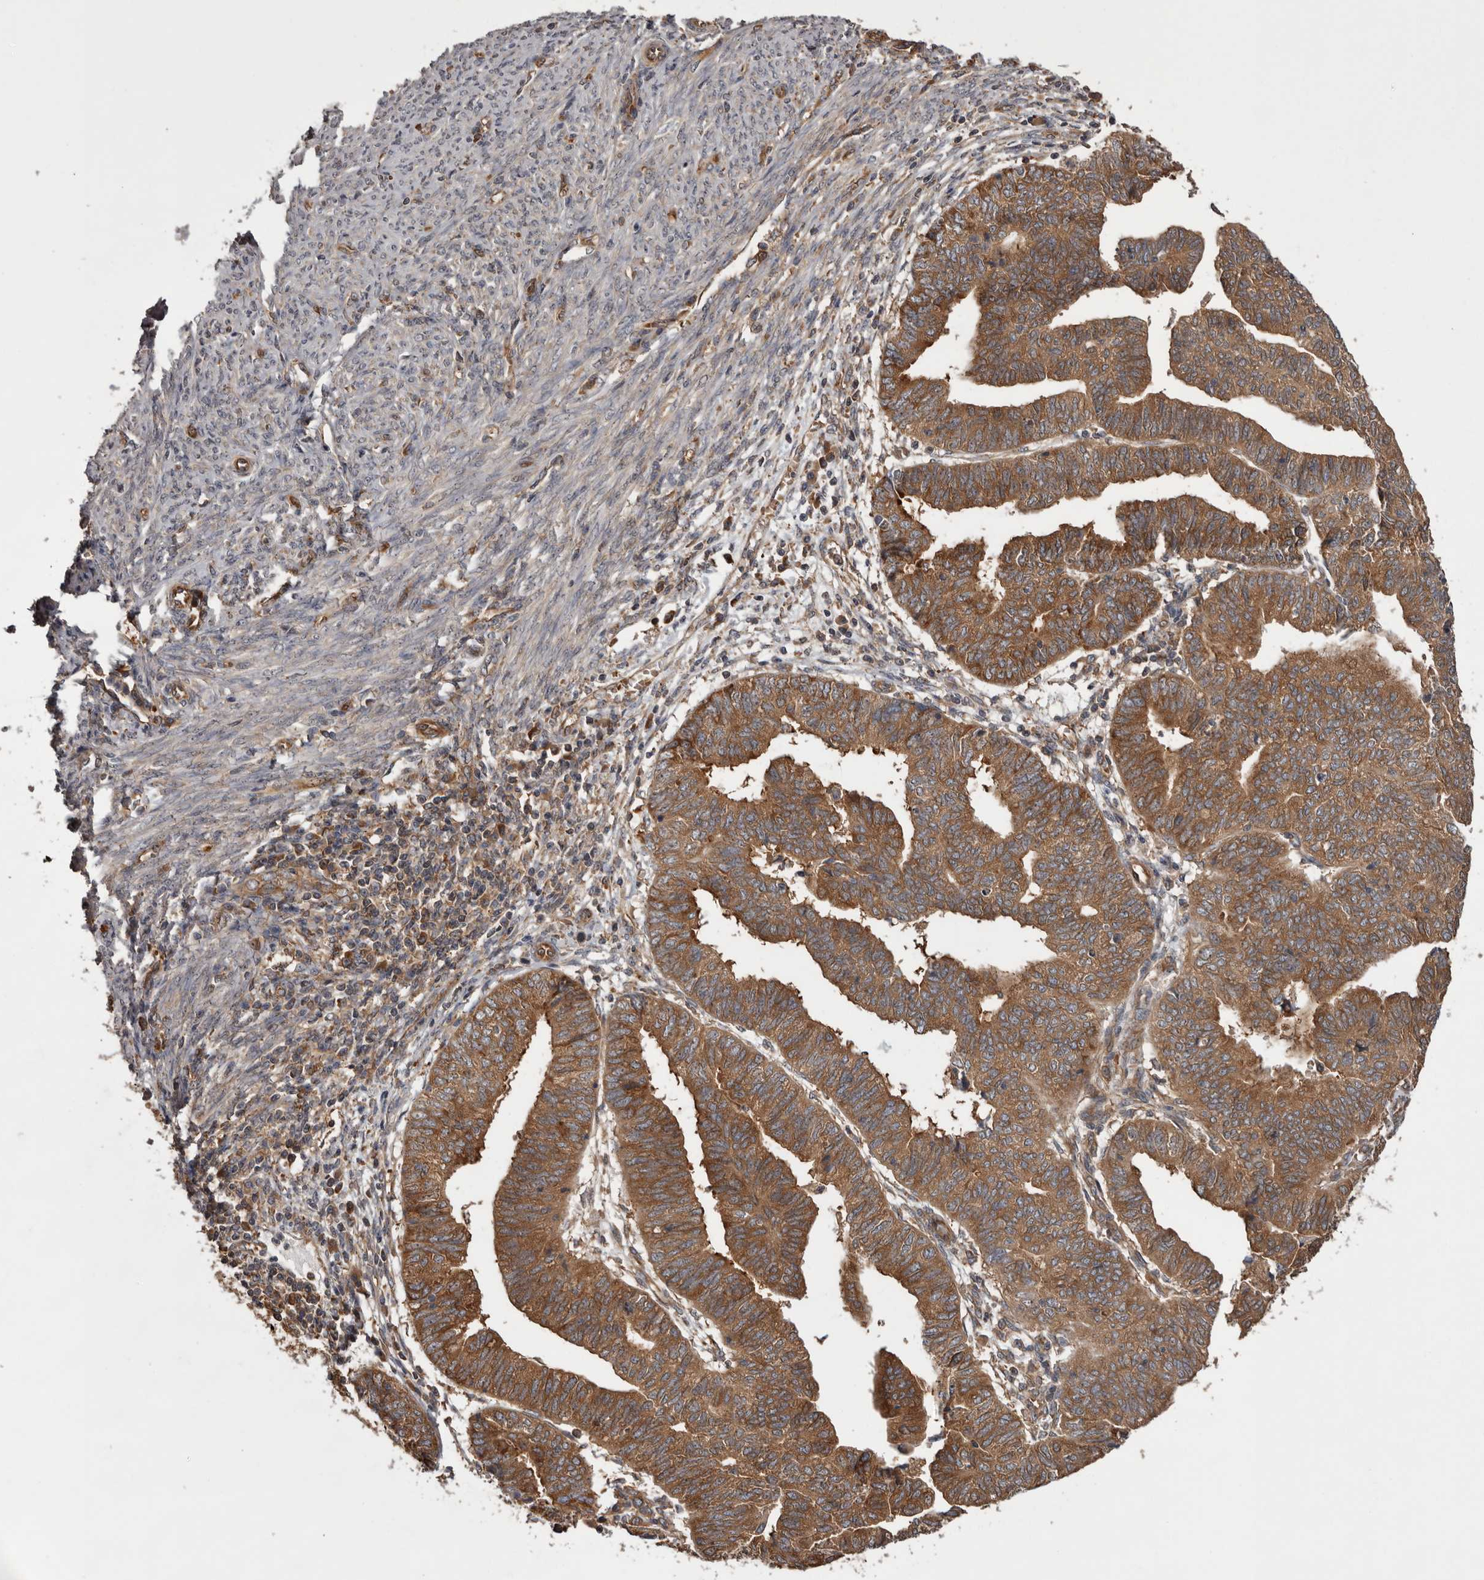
{"staining": {"intensity": "moderate", "quantity": ">75%", "location": "cytoplasmic/membranous"}, "tissue": "endometrial cancer", "cell_type": "Tumor cells", "image_type": "cancer", "snomed": [{"axis": "morphology", "description": "Adenocarcinoma, NOS"}, {"axis": "topography", "description": "Uterus"}], "caption": "Protein expression by immunohistochemistry displays moderate cytoplasmic/membranous positivity in approximately >75% of tumor cells in adenocarcinoma (endometrial). The protein of interest is stained brown, and the nuclei are stained in blue (DAB IHC with brightfield microscopy, high magnification).", "gene": "DARS1", "patient": {"sex": "female", "age": 77}}